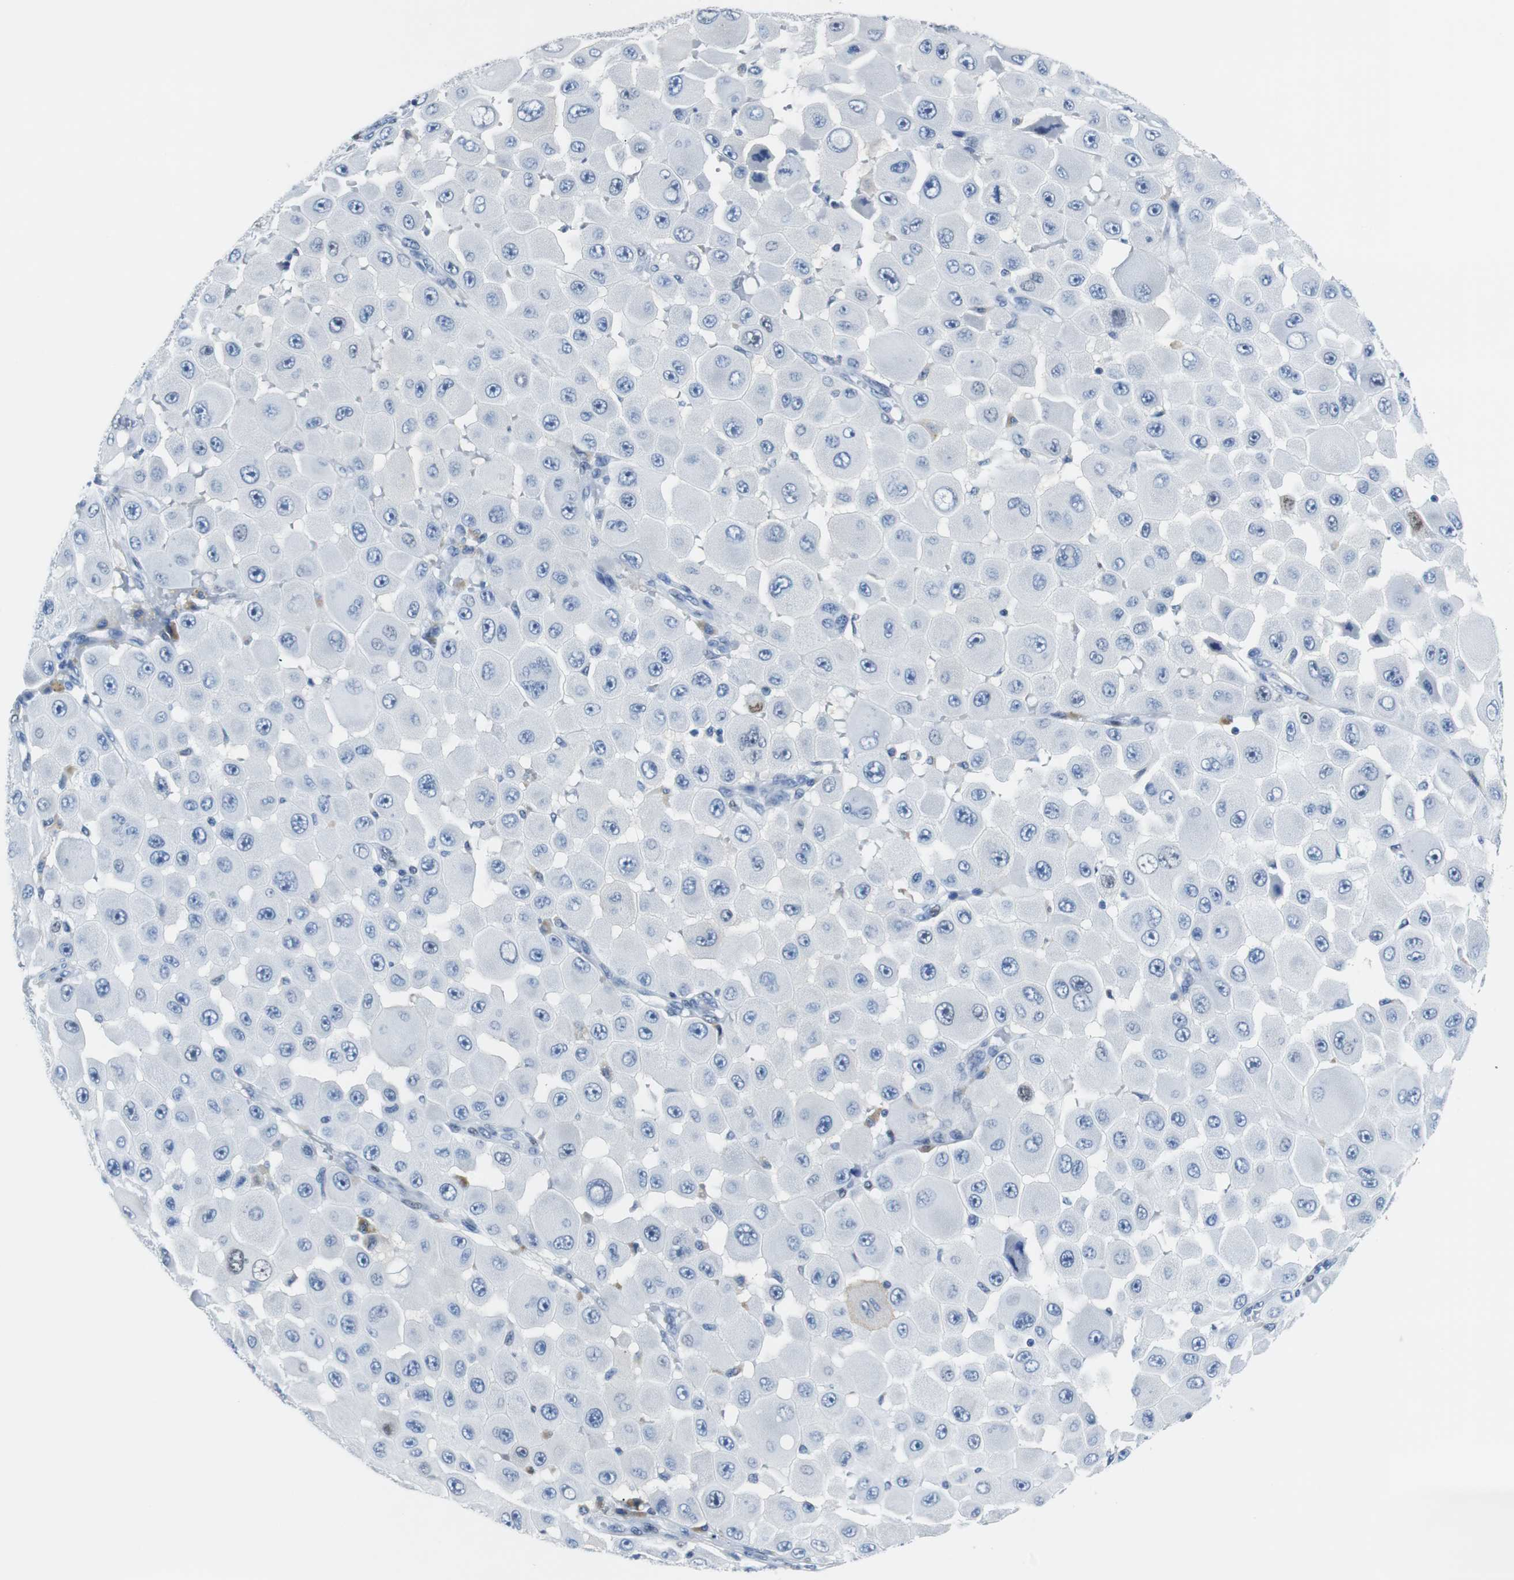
{"staining": {"intensity": "negative", "quantity": "none", "location": "none"}, "tissue": "melanoma", "cell_type": "Tumor cells", "image_type": "cancer", "snomed": [{"axis": "morphology", "description": "Malignant melanoma, NOS"}, {"axis": "topography", "description": "Skin"}], "caption": "A high-resolution image shows immunohistochemistry (IHC) staining of malignant melanoma, which exhibits no significant positivity in tumor cells.", "gene": "JUN", "patient": {"sex": "female", "age": 81}}